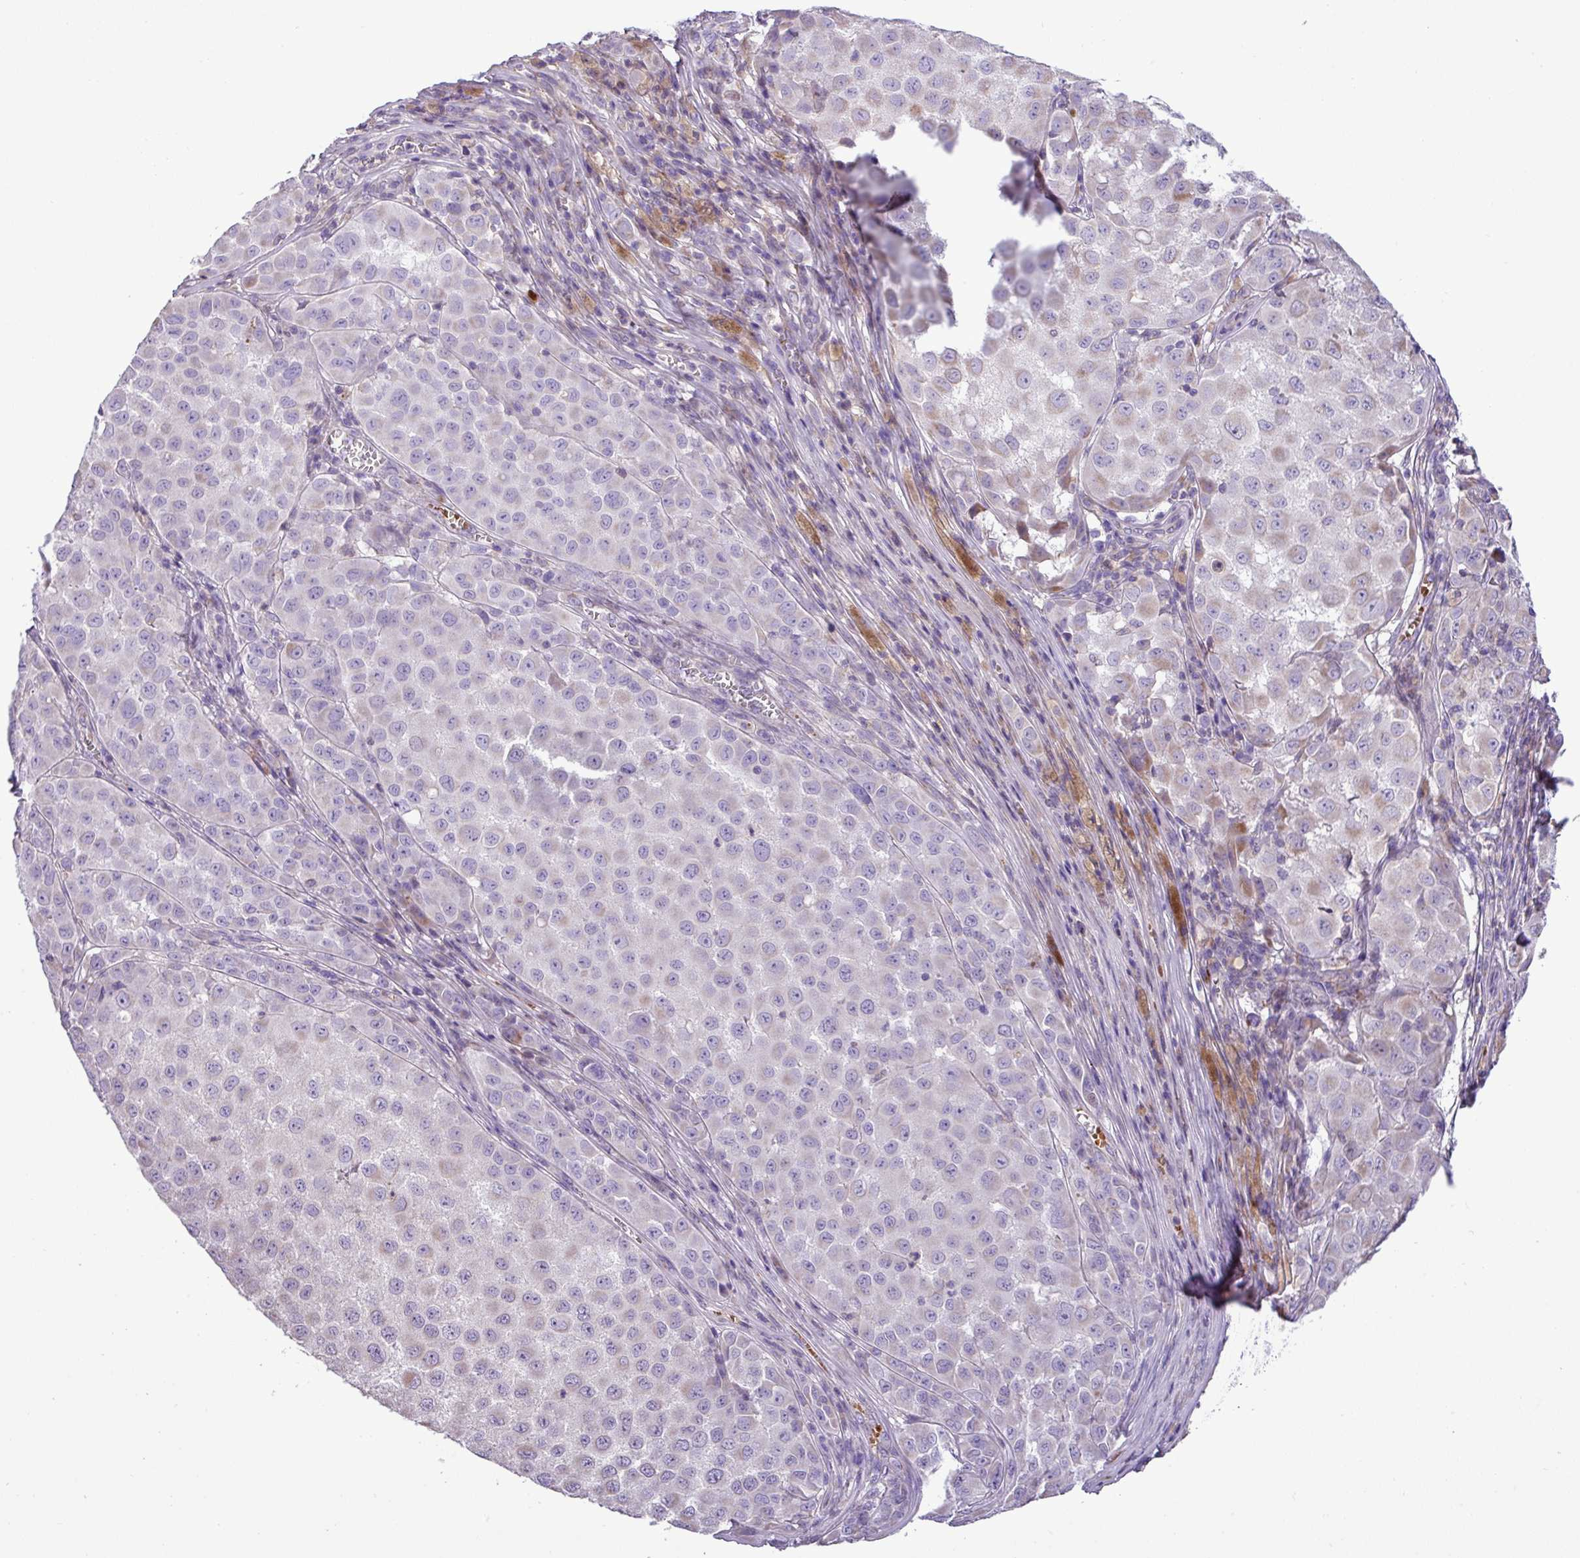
{"staining": {"intensity": "weak", "quantity": "<25%", "location": "cytoplasmic/membranous"}, "tissue": "melanoma", "cell_type": "Tumor cells", "image_type": "cancer", "snomed": [{"axis": "morphology", "description": "Malignant melanoma, NOS"}, {"axis": "topography", "description": "Skin"}], "caption": "There is no significant expression in tumor cells of melanoma.", "gene": "FAM183A", "patient": {"sex": "male", "age": 64}}